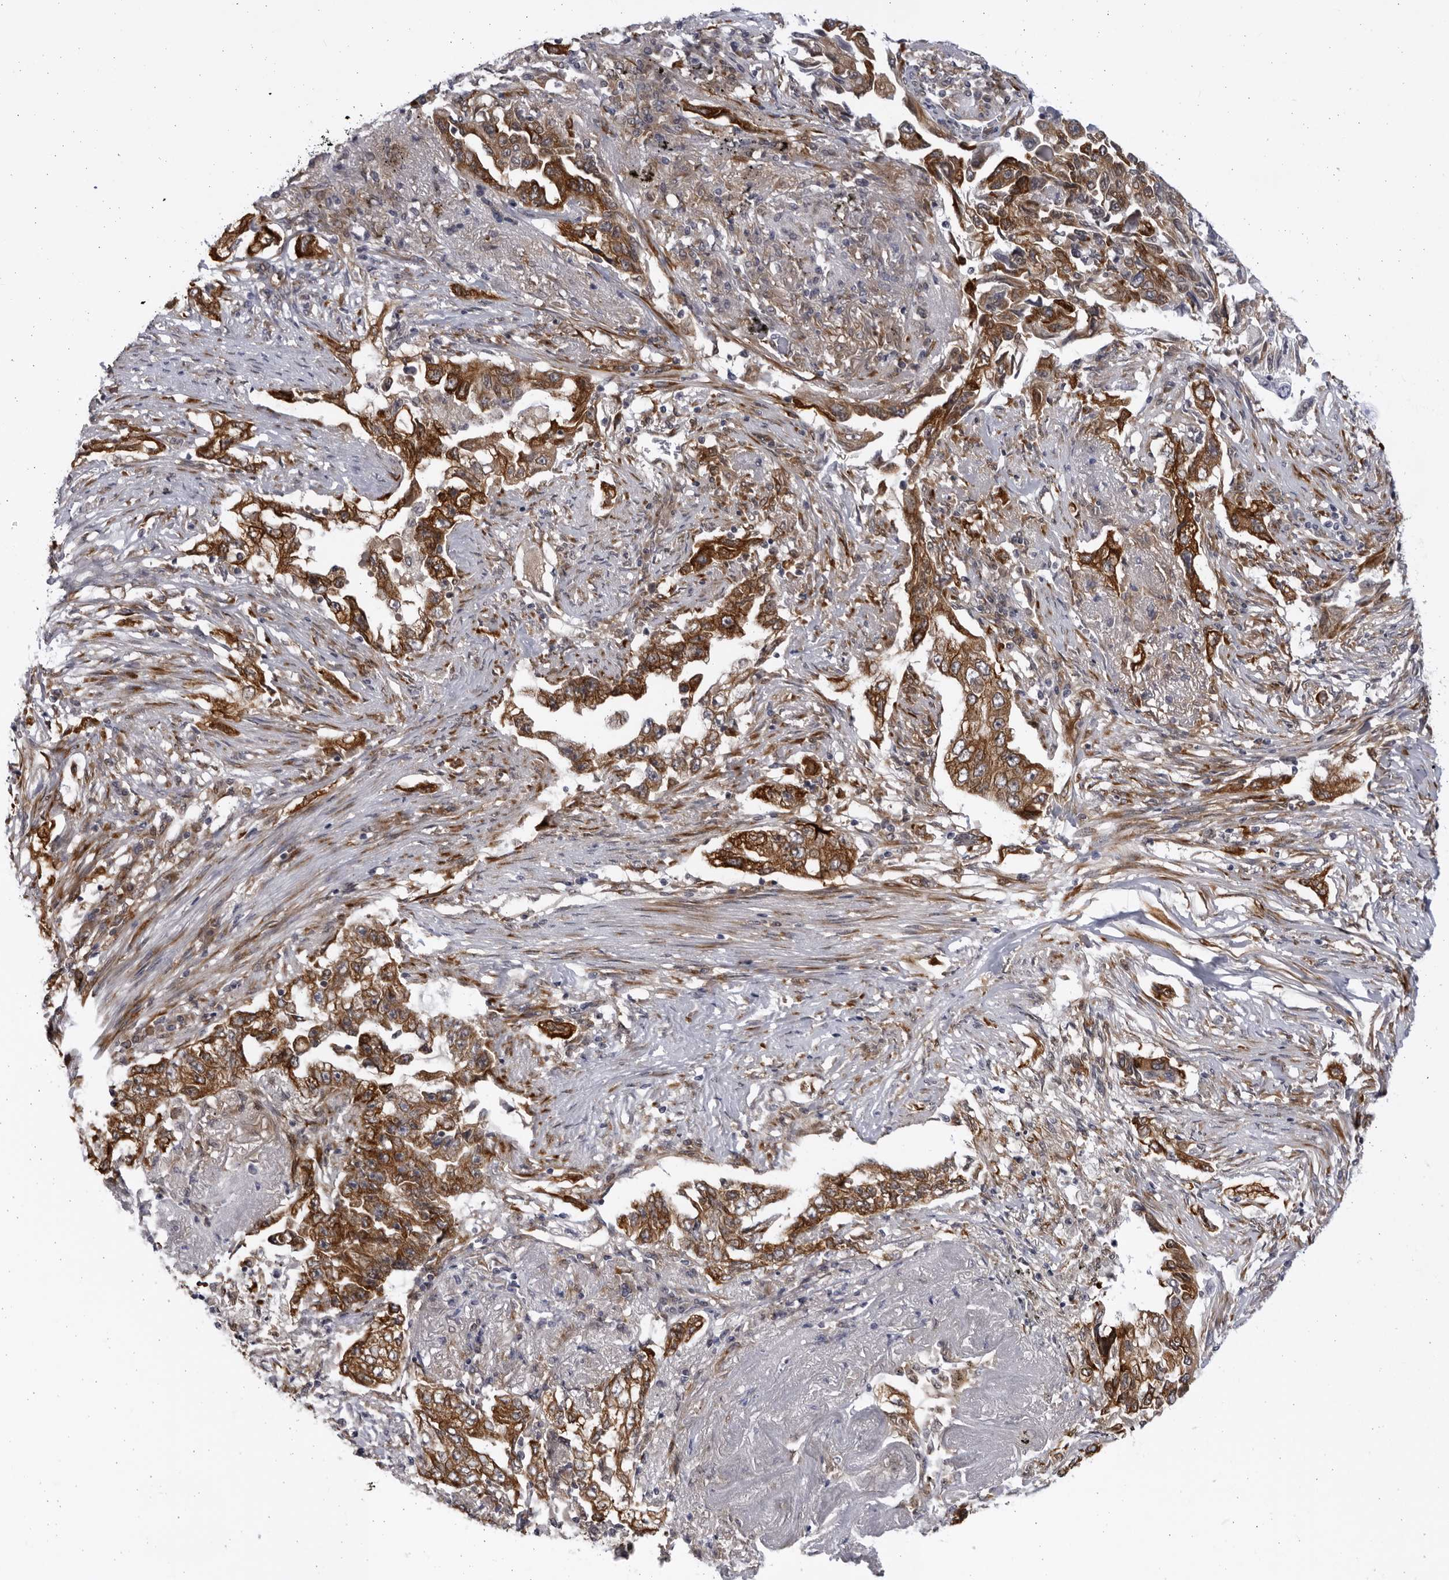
{"staining": {"intensity": "strong", "quantity": ">75%", "location": "cytoplasmic/membranous"}, "tissue": "lung cancer", "cell_type": "Tumor cells", "image_type": "cancer", "snomed": [{"axis": "morphology", "description": "Adenocarcinoma, NOS"}, {"axis": "topography", "description": "Lung"}], "caption": "The image displays a brown stain indicating the presence of a protein in the cytoplasmic/membranous of tumor cells in lung cancer (adenocarcinoma). (brown staining indicates protein expression, while blue staining denotes nuclei).", "gene": "BMP2K", "patient": {"sex": "female", "age": 51}}